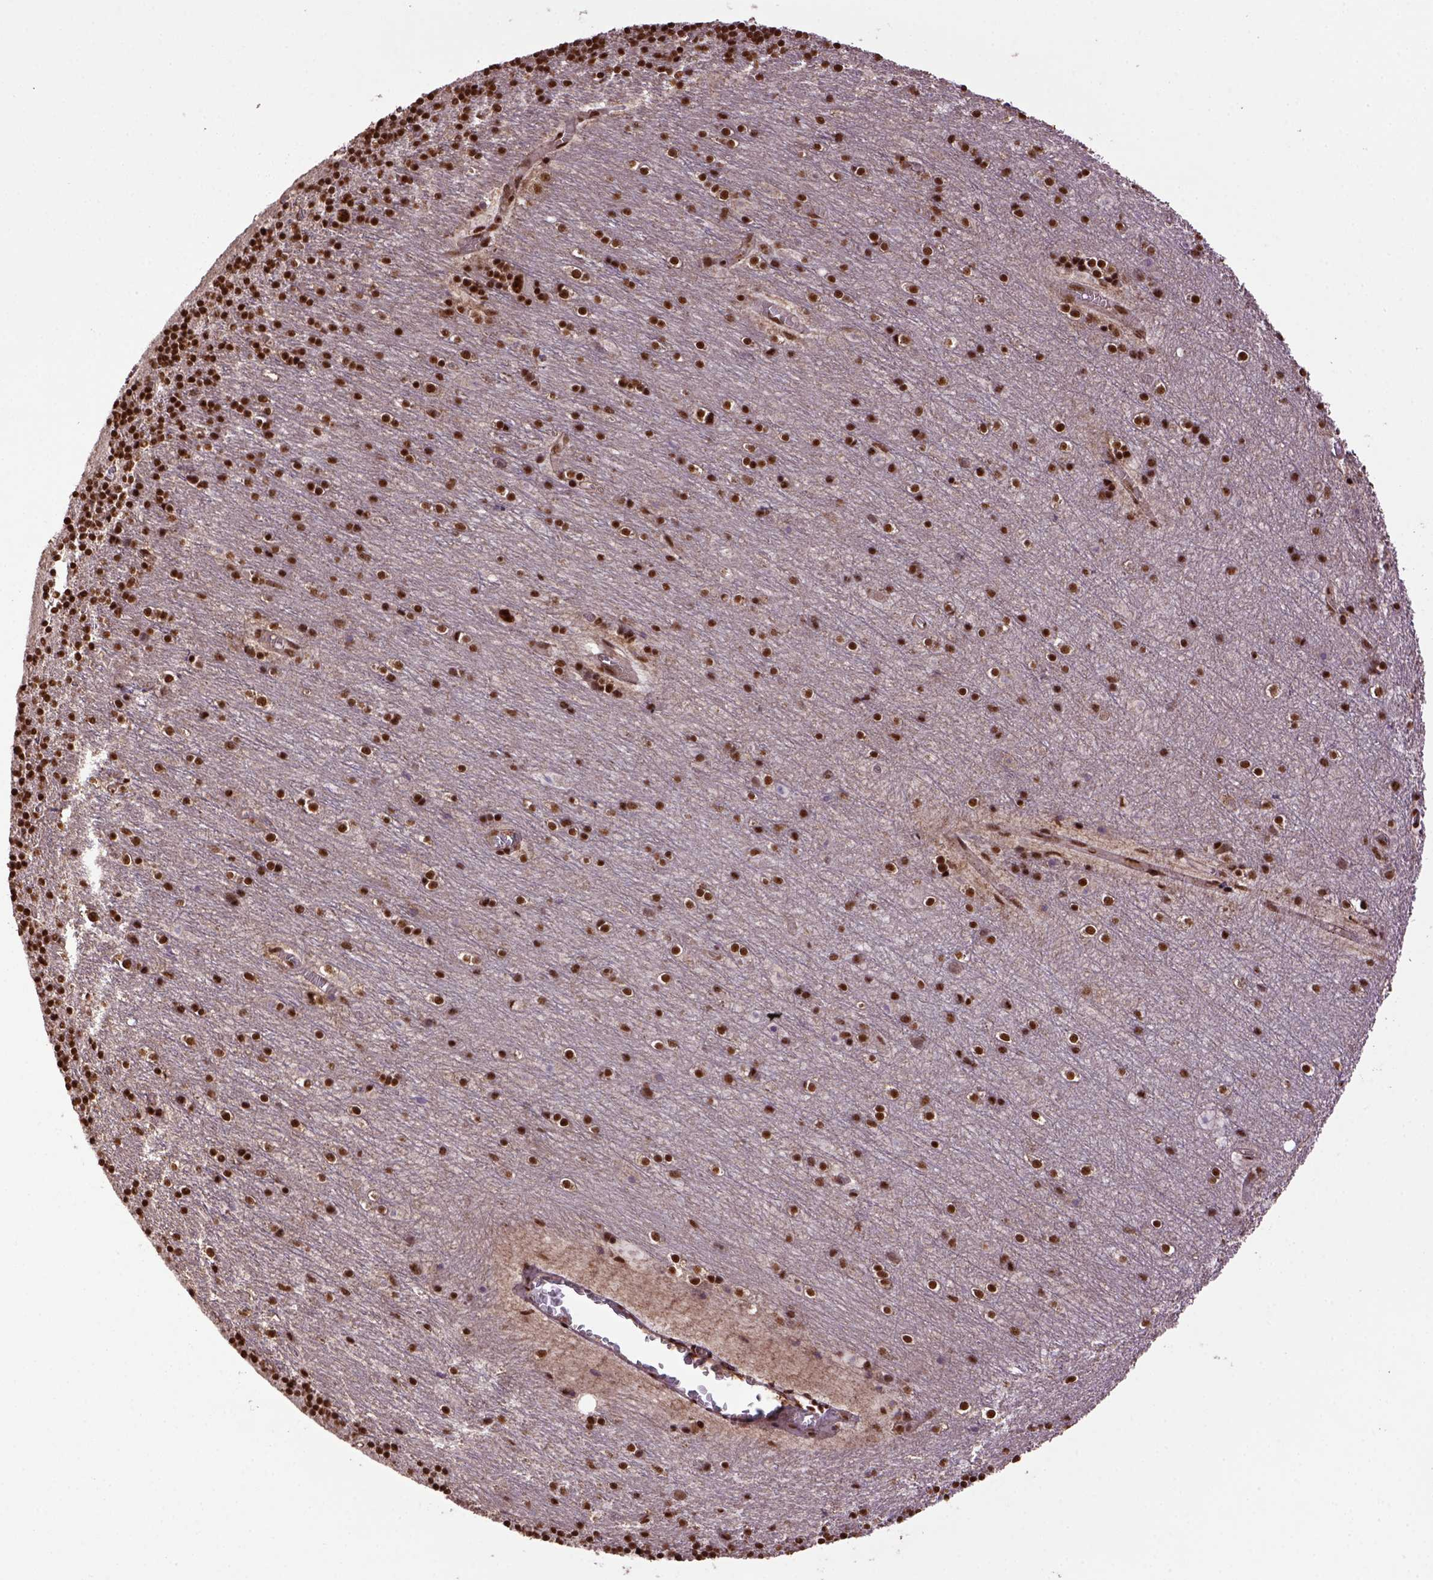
{"staining": {"intensity": "strong", "quantity": ">75%", "location": "nuclear"}, "tissue": "cerebellum", "cell_type": "Cells in granular layer", "image_type": "normal", "snomed": [{"axis": "morphology", "description": "Normal tissue, NOS"}, {"axis": "topography", "description": "Cerebellum"}], "caption": "Protein analysis of unremarkable cerebellum shows strong nuclear expression in approximately >75% of cells in granular layer.", "gene": "PPIG", "patient": {"sex": "male", "age": 70}}